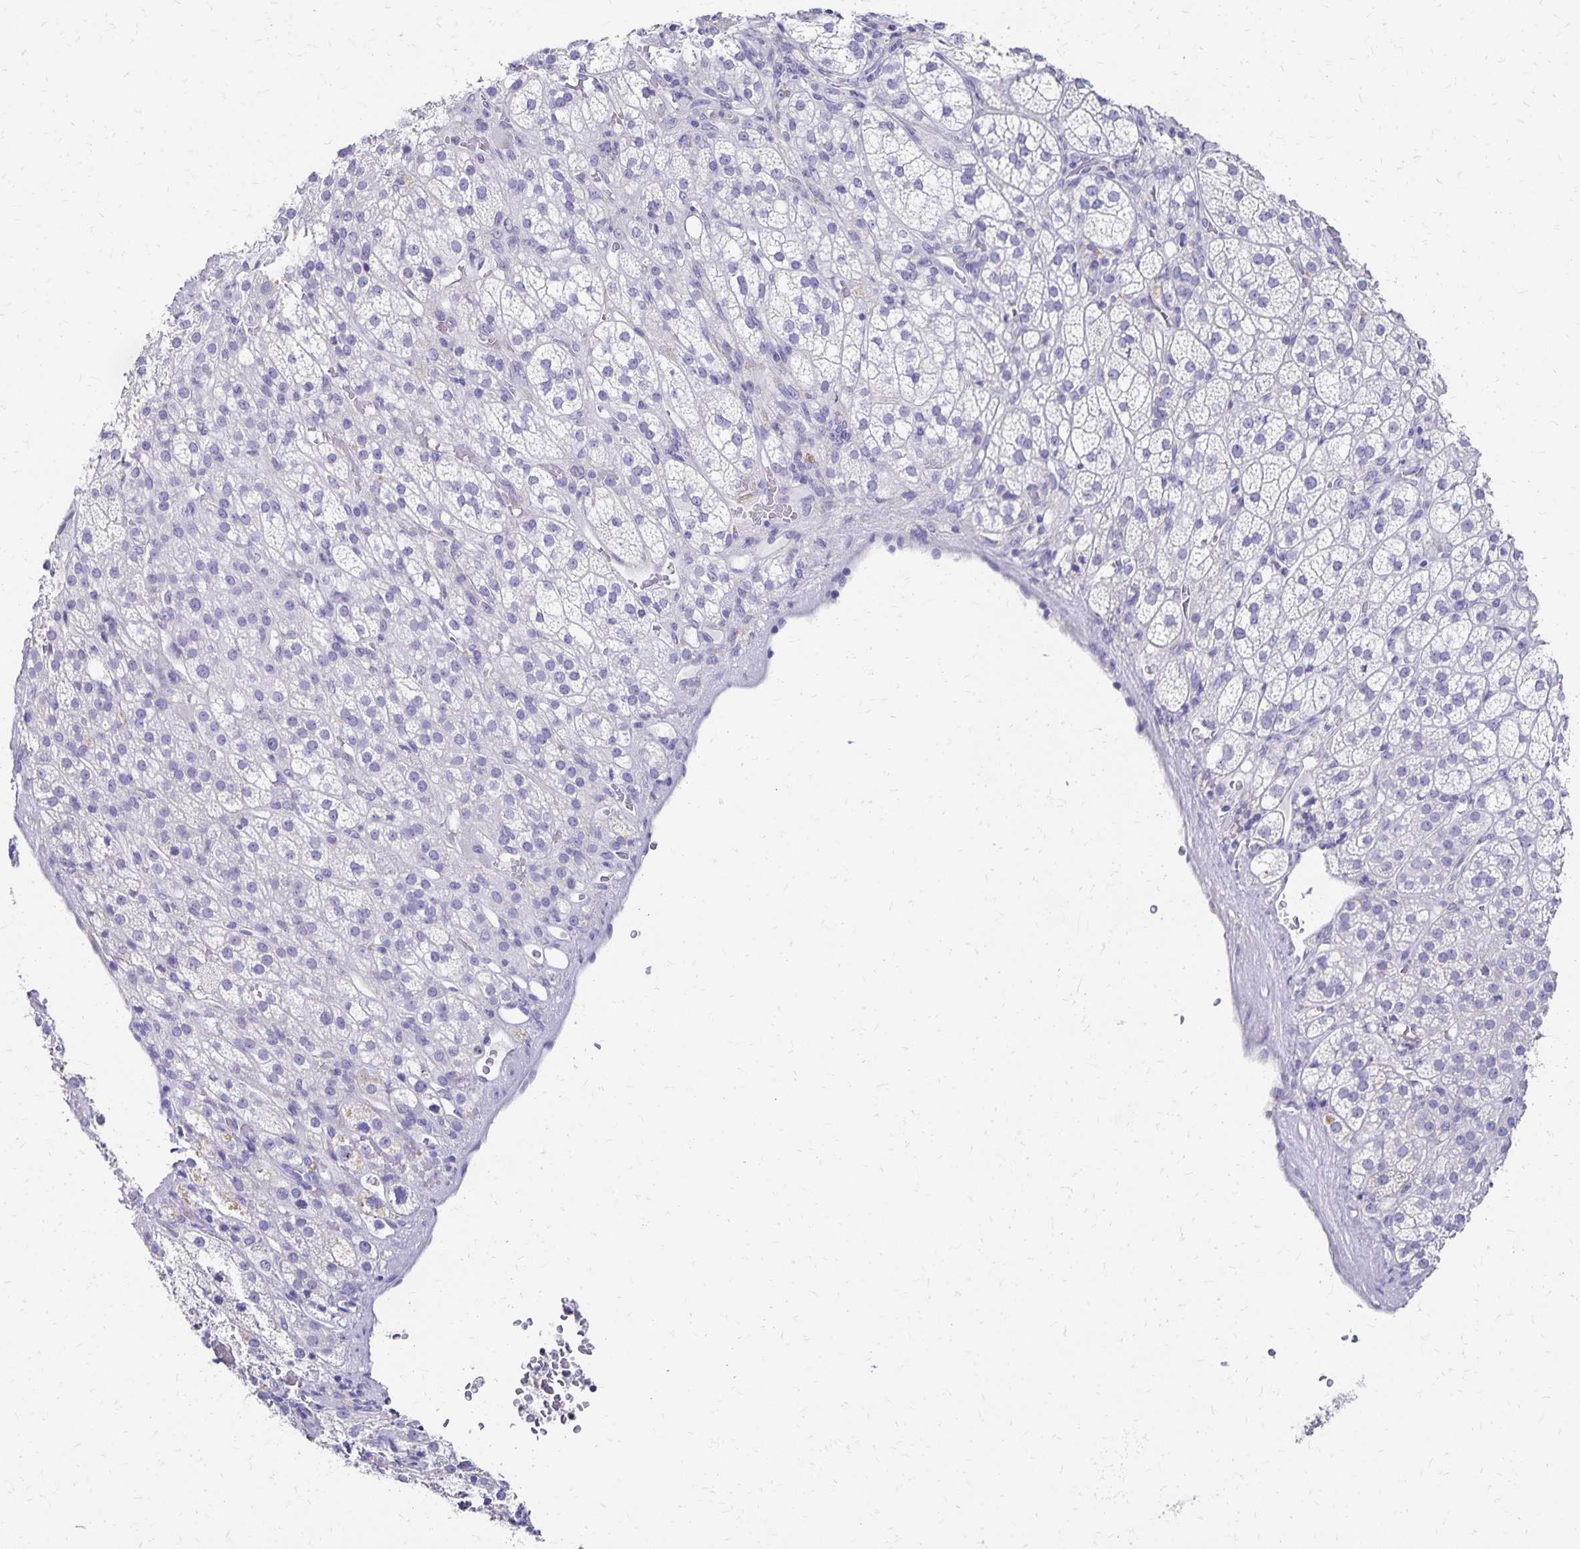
{"staining": {"intensity": "weak", "quantity": "<25%", "location": "cytoplasmic/membranous"}, "tissue": "adrenal gland", "cell_type": "Glandular cells", "image_type": "normal", "snomed": [{"axis": "morphology", "description": "Normal tissue, NOS"}, {"axis": "topography", "description": "Adrenal gland"}], "caption": "A high-resolution histopathology image shows immunohistochemistry staining of normal adrenal gland, which shows no significant staining in glandular cells. The staining is performed using DAB brown chromogen with nuclei counter-stained in using hematoxylin.", "gene": "DYNLT4", "patient": {"sex": "female", "age": 60}}